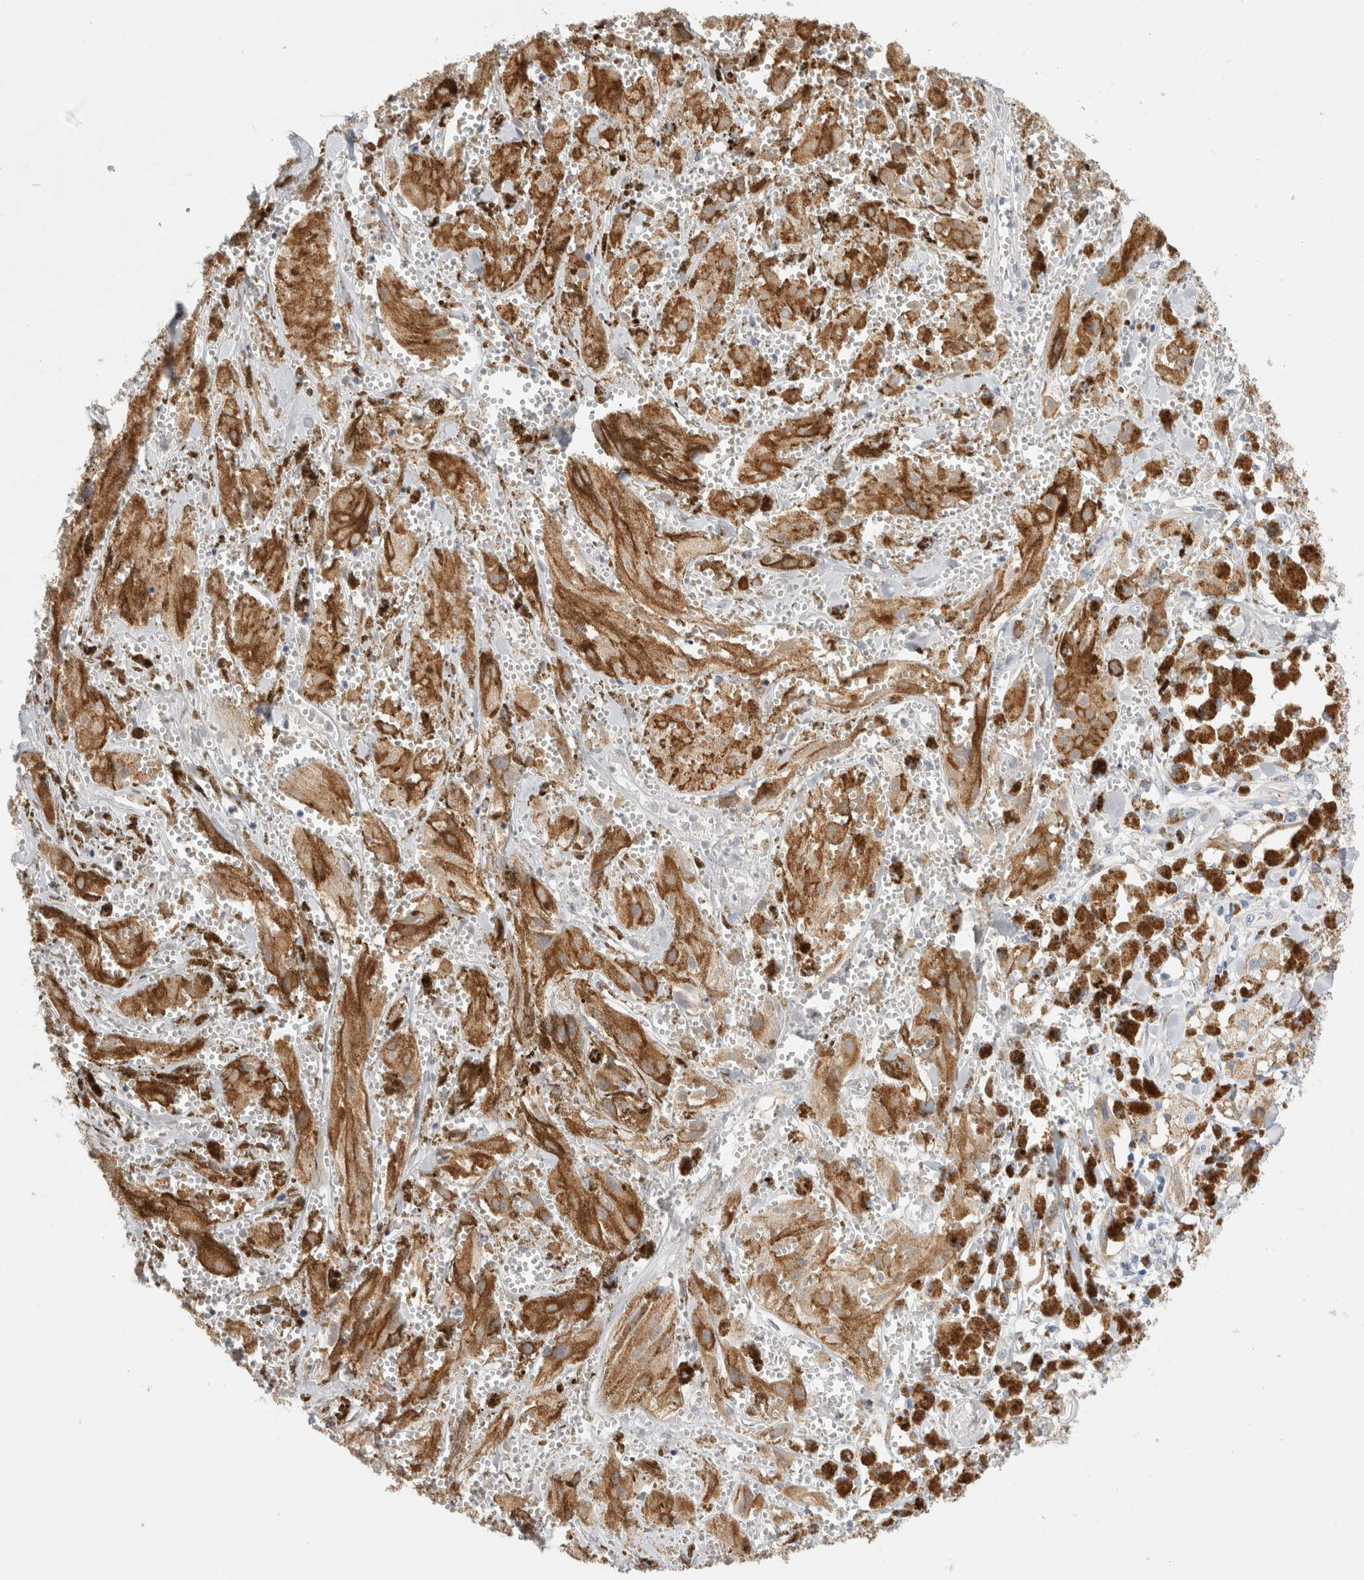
{"staining": {"intensity": "weak", "quantity": ">75%", "location": "cytoplasmic/membranous"}, "tissue": "melanoma", "cell_type": "Tumor cells", "image_type": "cancer", "snomed": [{"axis": "morphology", "description": "Malignant melanoma, NOS"}, {"axis": "topography", "description": "Skin"}], "caption": "A photomicrograph showing weak cytoplasmic/membranous positivity in about >75% of tumor cells in melanoma, as visualized by brown immunohistochemical staining.", "gene": "CSK", "patient": {"sex": "male", "age": 88}}